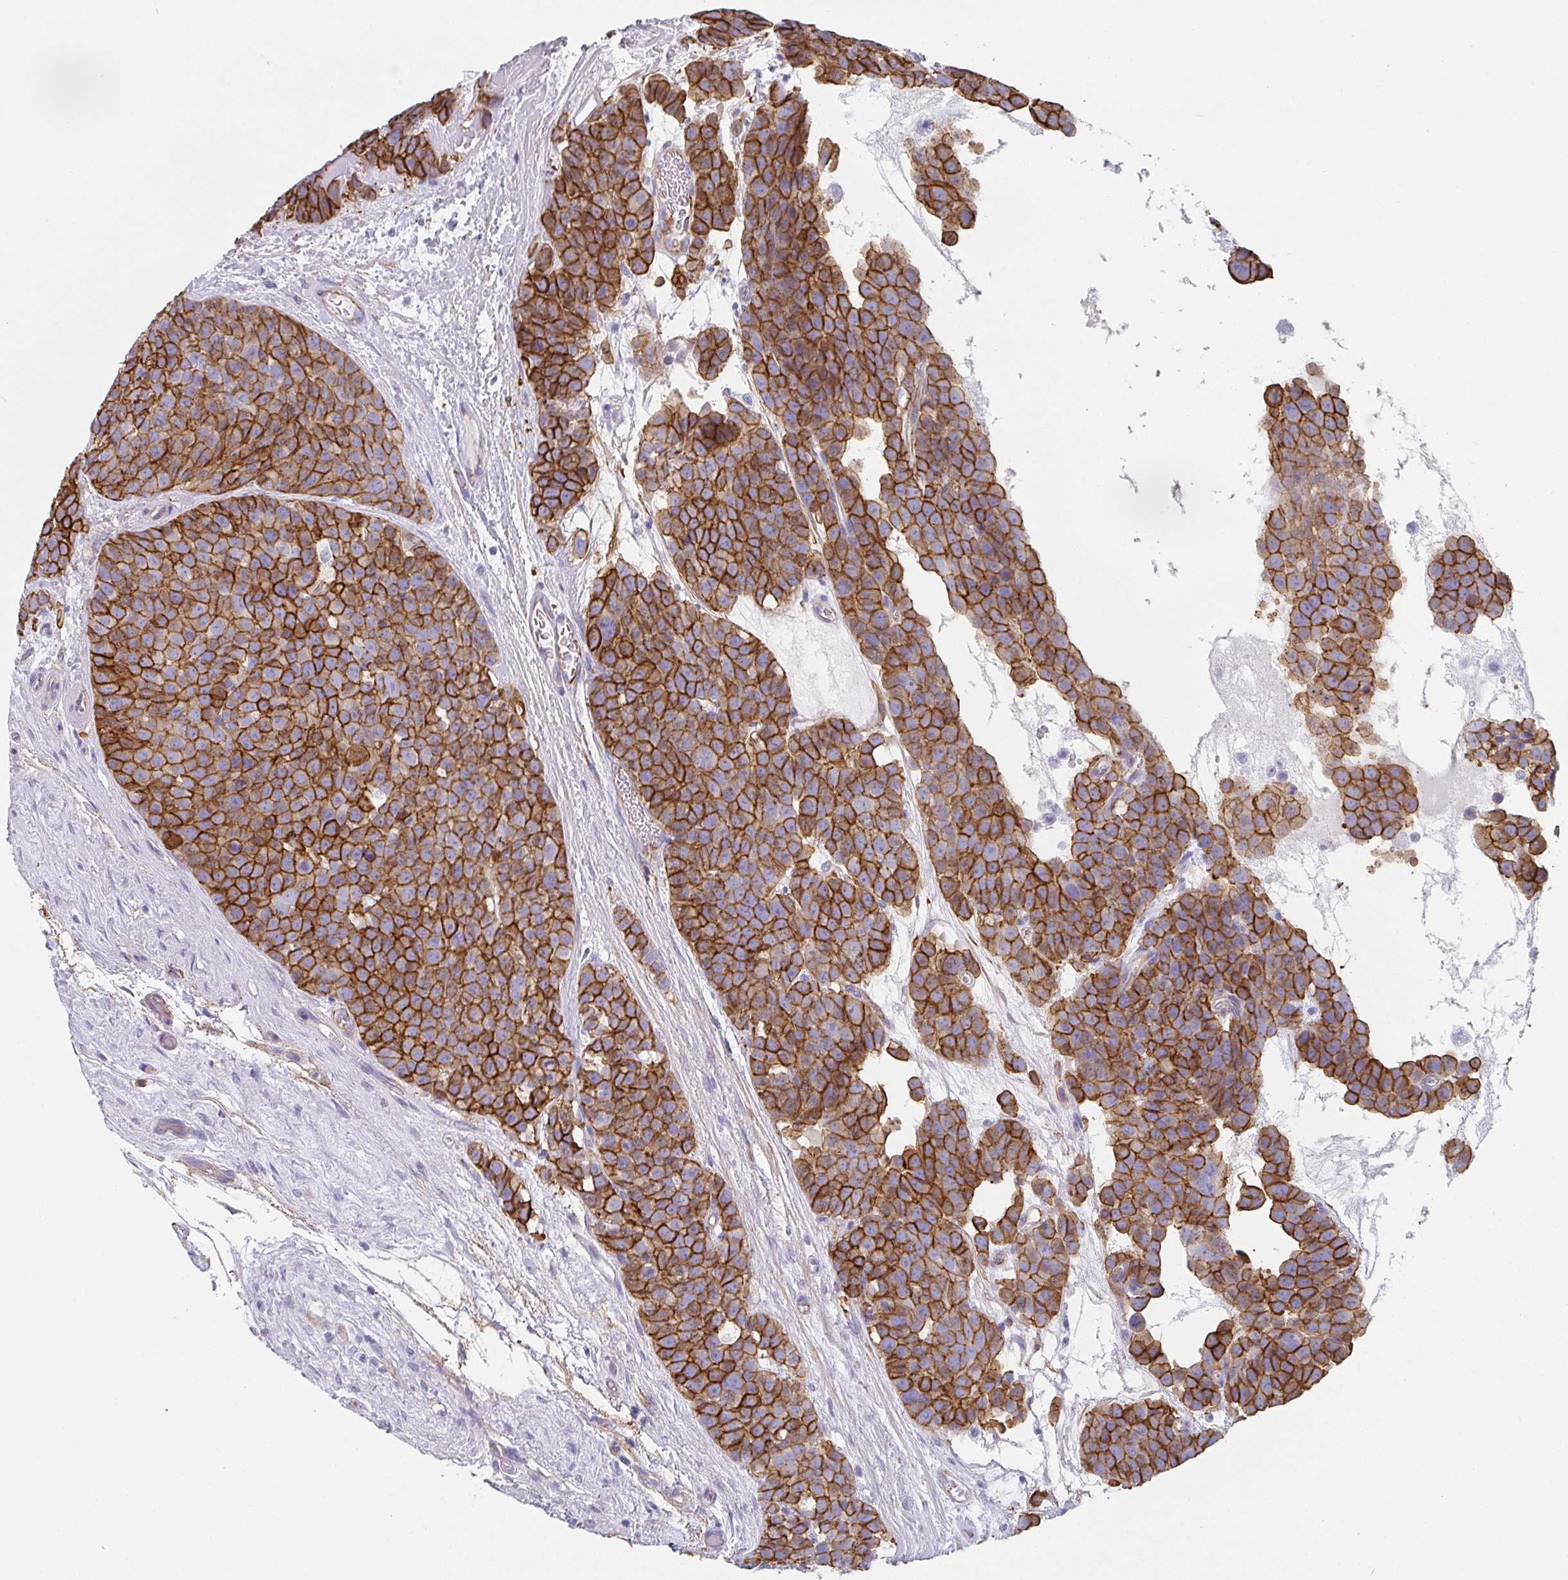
{"staining": {"intensity": "strong", "quantity": ">75%", "location": "cytoplasmic/membranous"}, "tissue": "testis cancer", "cell_type": "Tumor cells", "image_type": "cancer", "snomed": [{"axis": "morphology", "description": "Seminoma, NOS"}, {"axis": "topography", "description": "Testis"}], "caption": "Protein staining demonstrates strong cytoplasmic/membranous positivity in about >75% of tumor cells in testis cancer.", "gene": "DBN1", "patient": {"sex": "male", "age": 71}}